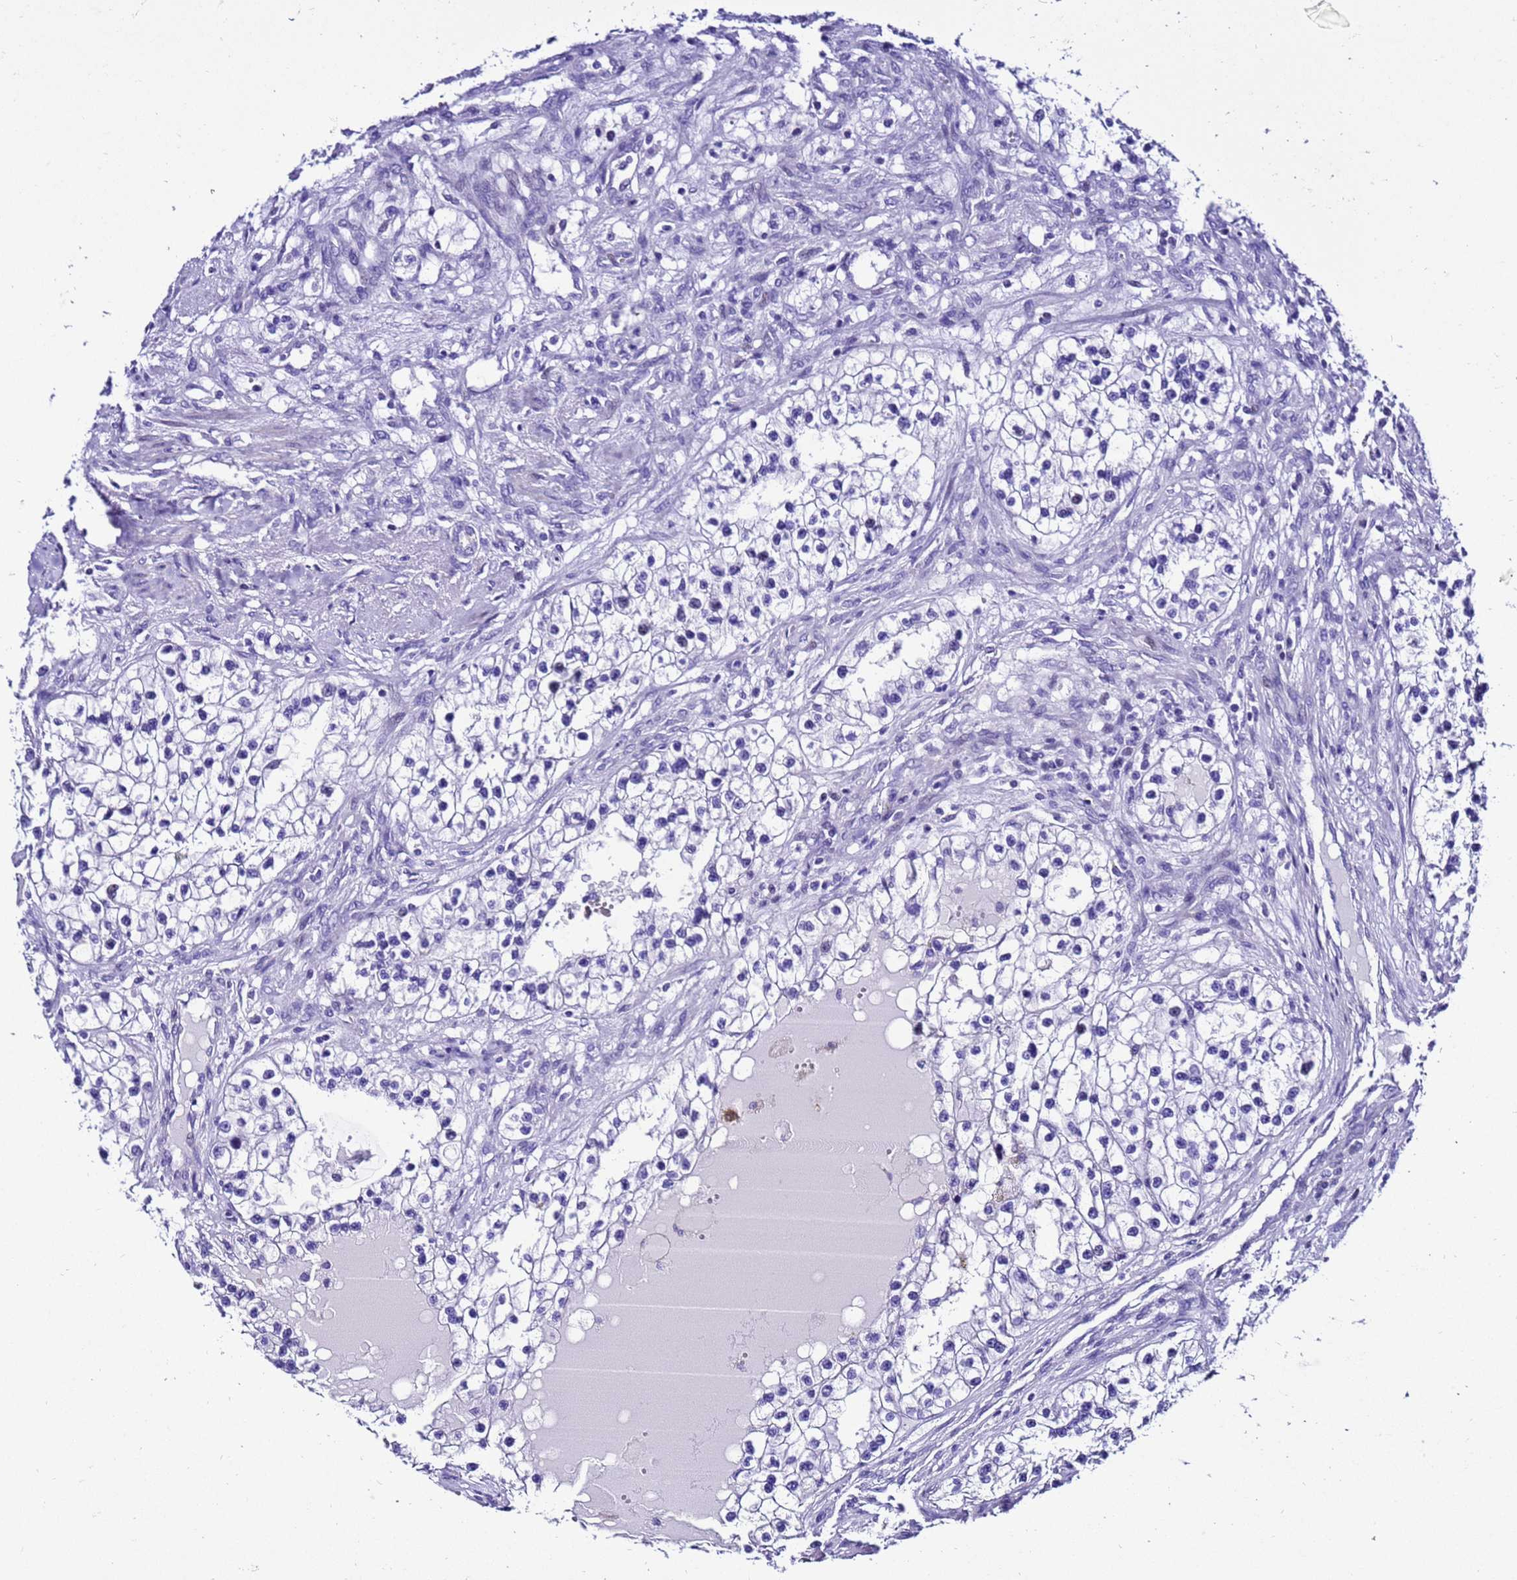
{"staining": {"intensity": "negative", "quantity": "none", "location": "none"}, "tissue": "renal cancer", "cell_type": "Tumor cells", "image_type": "cancer", "snomed": [{"axis": "morphology", "description": "Adenocarcinoma, NOS"}, {"axis": "topography", "description": "Kidney"}], "caption": "Tumor cells are negative for protein expression in human adenocarcinoma (renal).", "gene": "ZNF417", "patient": {"sex": "female", "age": 57}}